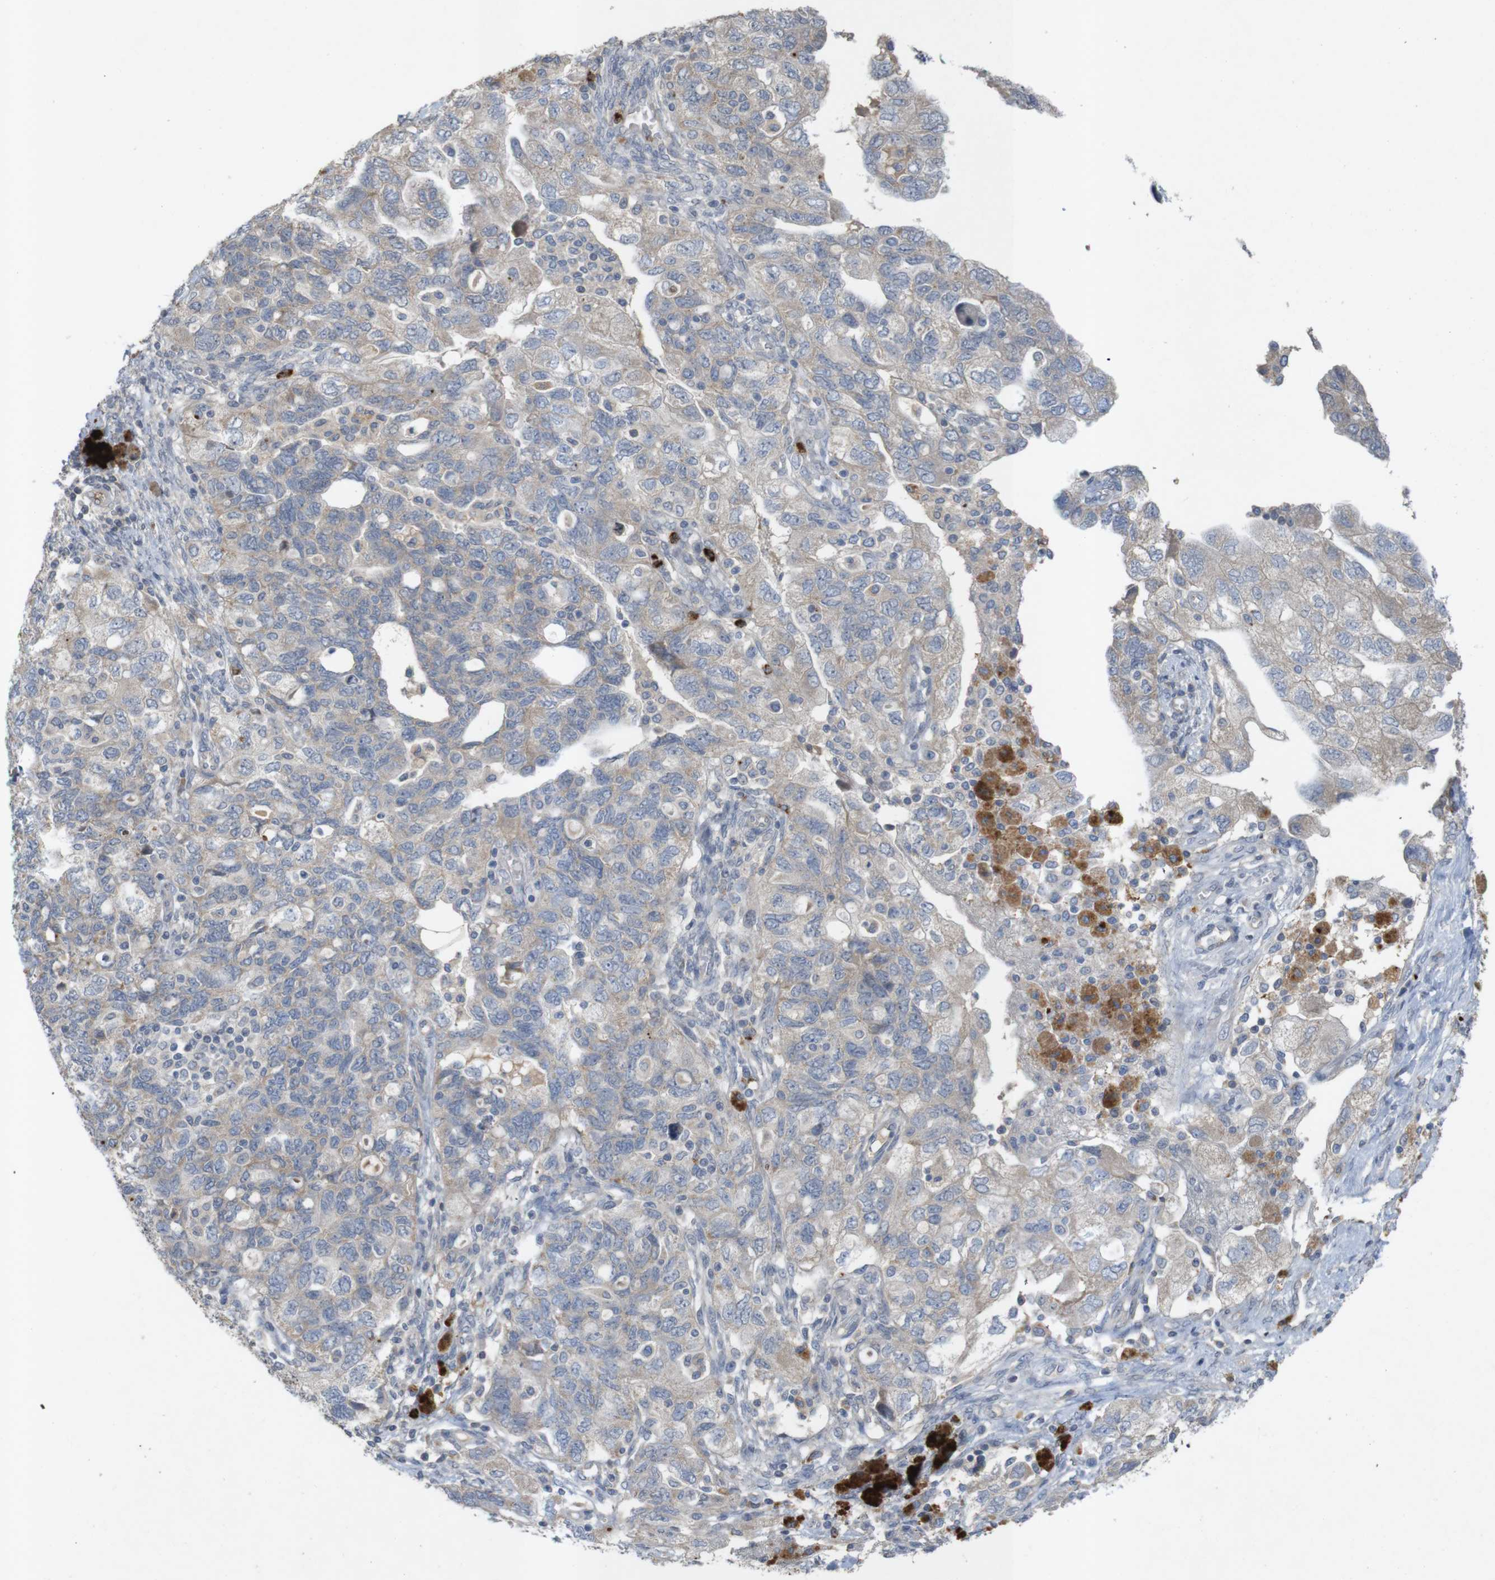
{"staining": {"intensity": "weak", "quantity": "<25%", "location": "cytoplasmic/membranous"}, "tissue": "ovarian cancer", "cell_type": "Tumor cells", "image_type": "cancer", "snomed": [{"axis": "morphology", "description": "Carcinoma, NOS"}, {"axis": "morphology", "description": "Cystadenocarcinoma, serous, NOS"}, {"axis": "topography", "description": "Ovary"}], "caption": "Tumor cells are negative for protein expression in human carcinoma (ovarian). (DAB immunohistochemistry (IHC), high magnification).", "gene": "TSPAN14", "patient": {"sex": "female", "age": 69}}